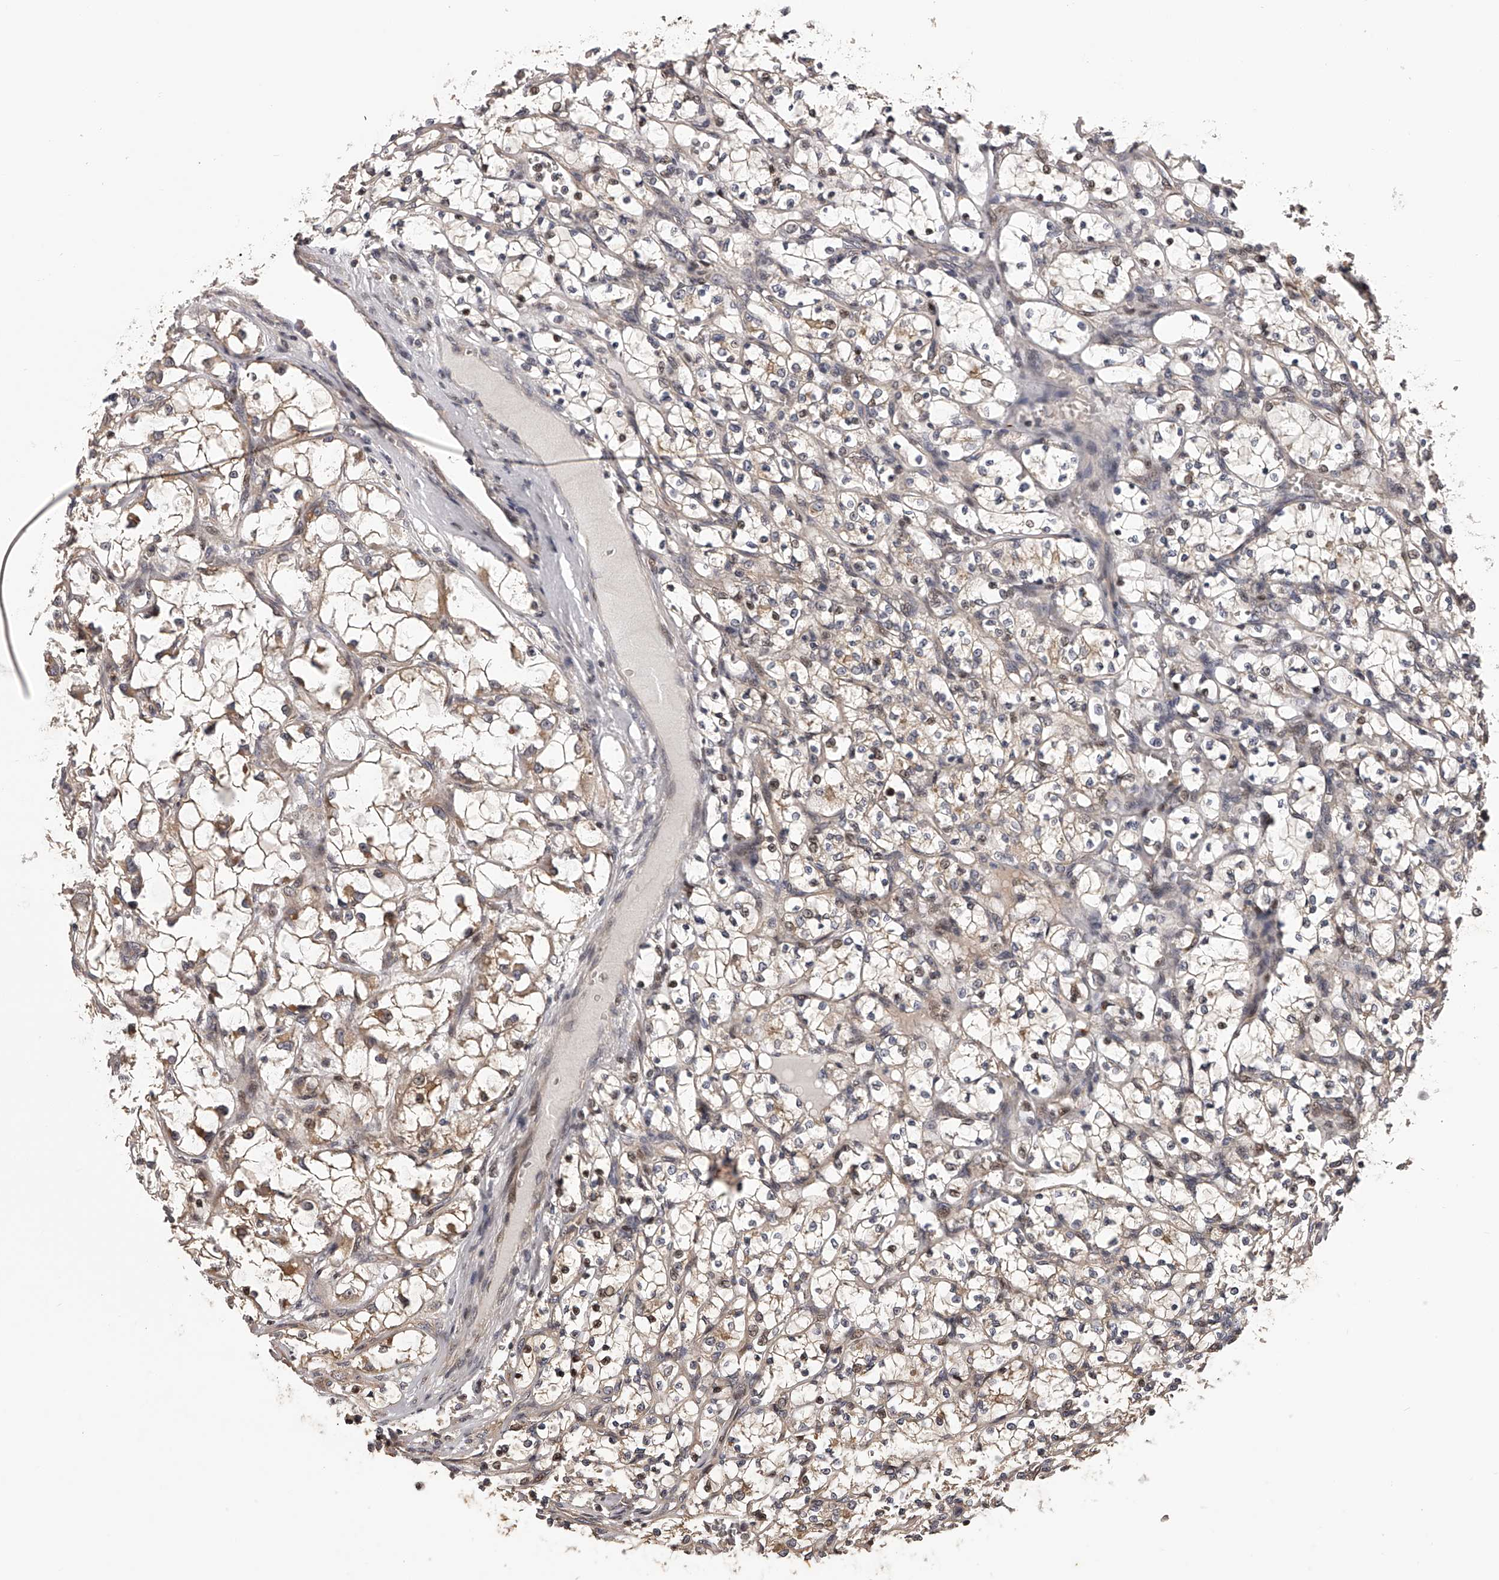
{"staining": {"intensity": "weak", "quantity": "<25%", "location": "cytoplasmic/membranous"}, "tissue": "renal cancer", "cell_type": "Tumor cells", "image_type": "cancer", "snomed": [{"axis": "morphology", "description": "Adenocarcinoma, NOS"}, {"axis": "topography", "description": "Kidney"}], "caption": "Tumor cells show no significant expression in renal cancer.", "gene": "PFDN2", "patient": {"sex": "female", "age": 69}}